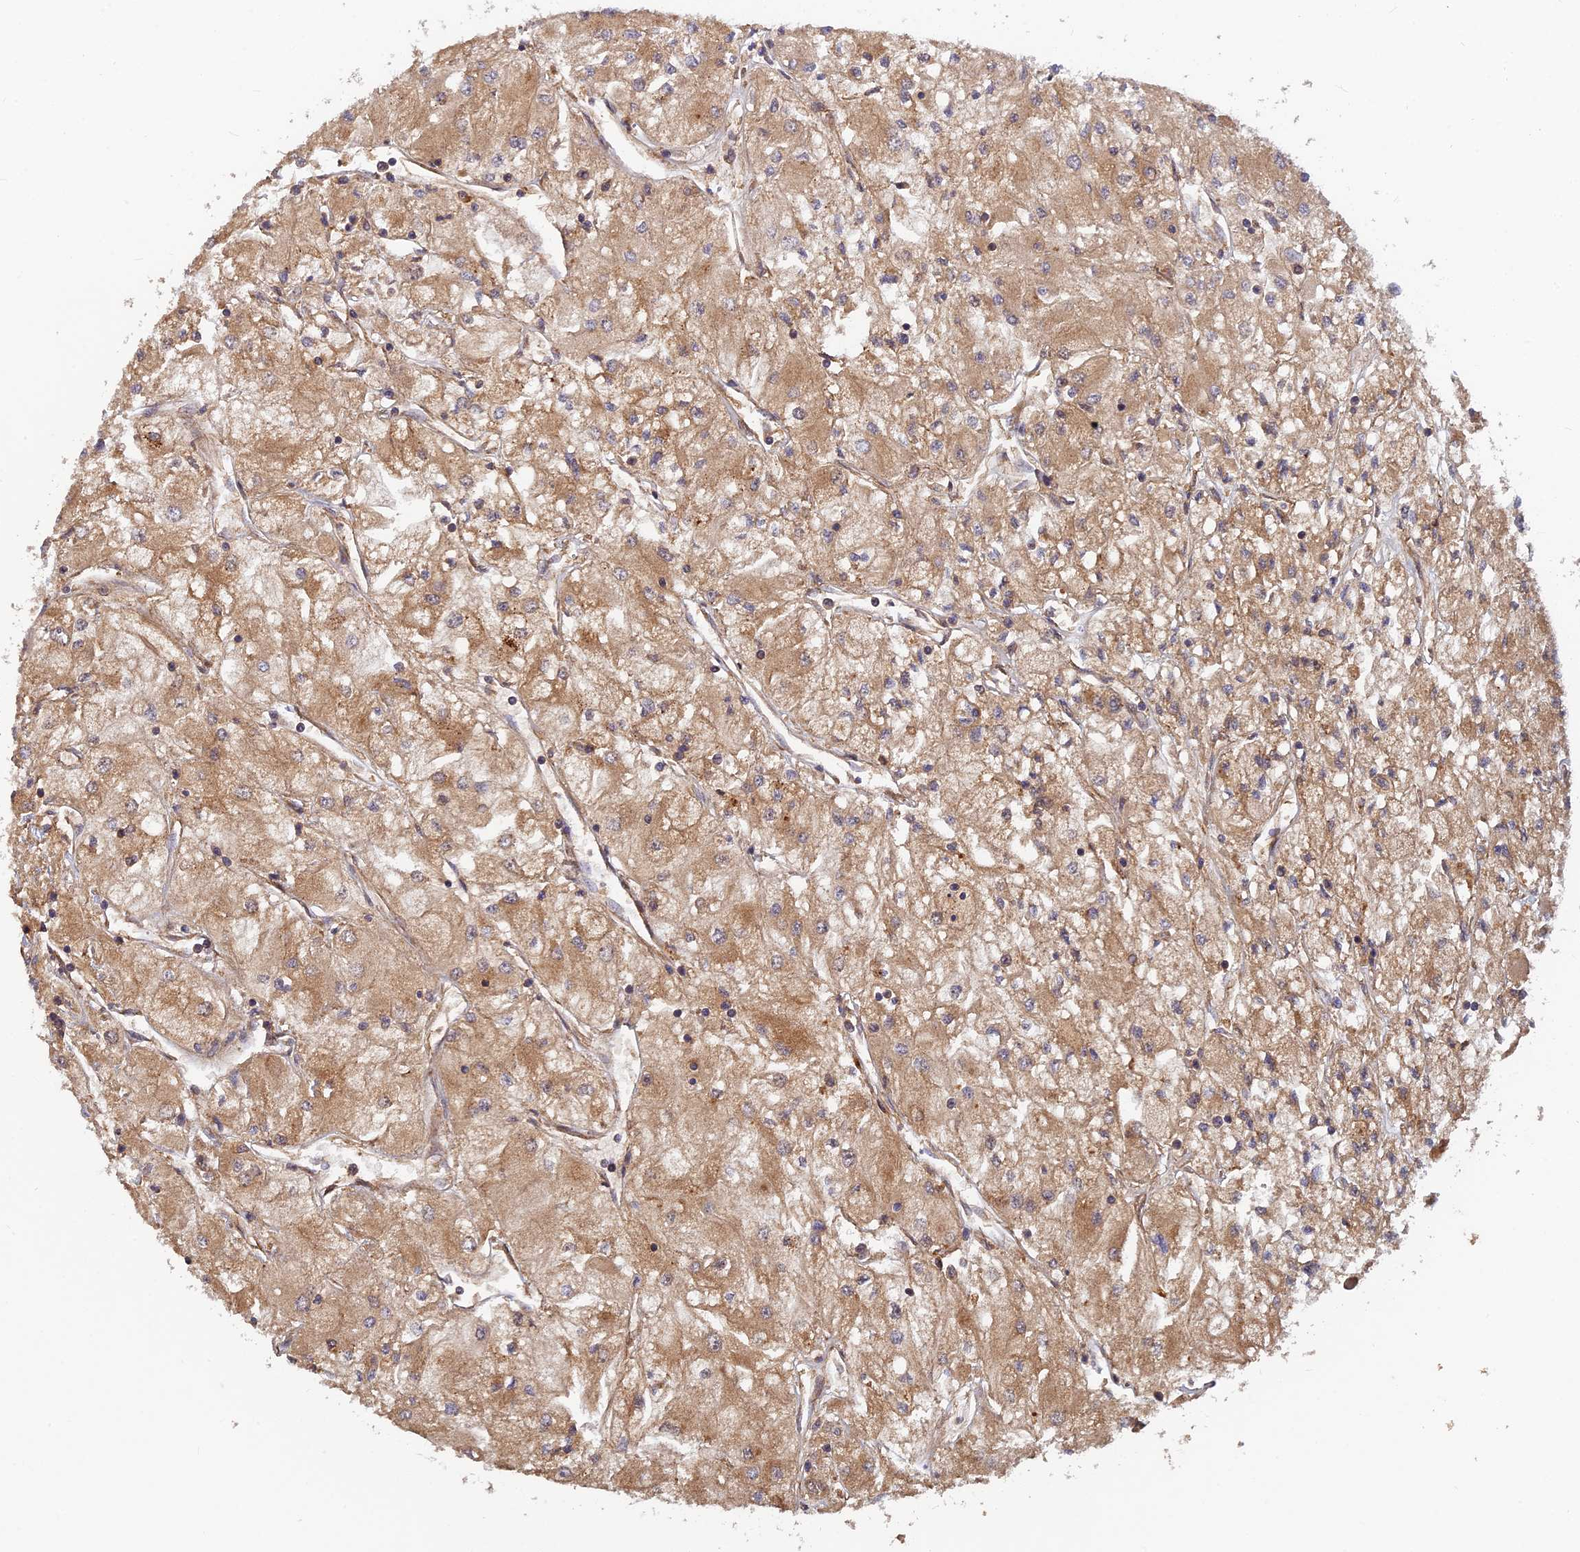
{"staining": {"intensity": "moderate", "quantity": ">75%", "location": "cytoplasmic/membranous"}, "tissue": "renal cancer", "cell_type": "Tumor cells", "image_type": "cancer", "snomed": [{"axis": "morphology", "description": "Adenocarcinoma, NOS"}, {"axis": "topography", "description": "Kidney"}], "caption": "Immunohistochemistry (DAB) staining of renal cancer shows moderate cytoplasmic/membranous protein staining in approximately >75% of tumor cells.", "gene": "RELCH", "patient": {"sex": "male", "age": 80}}